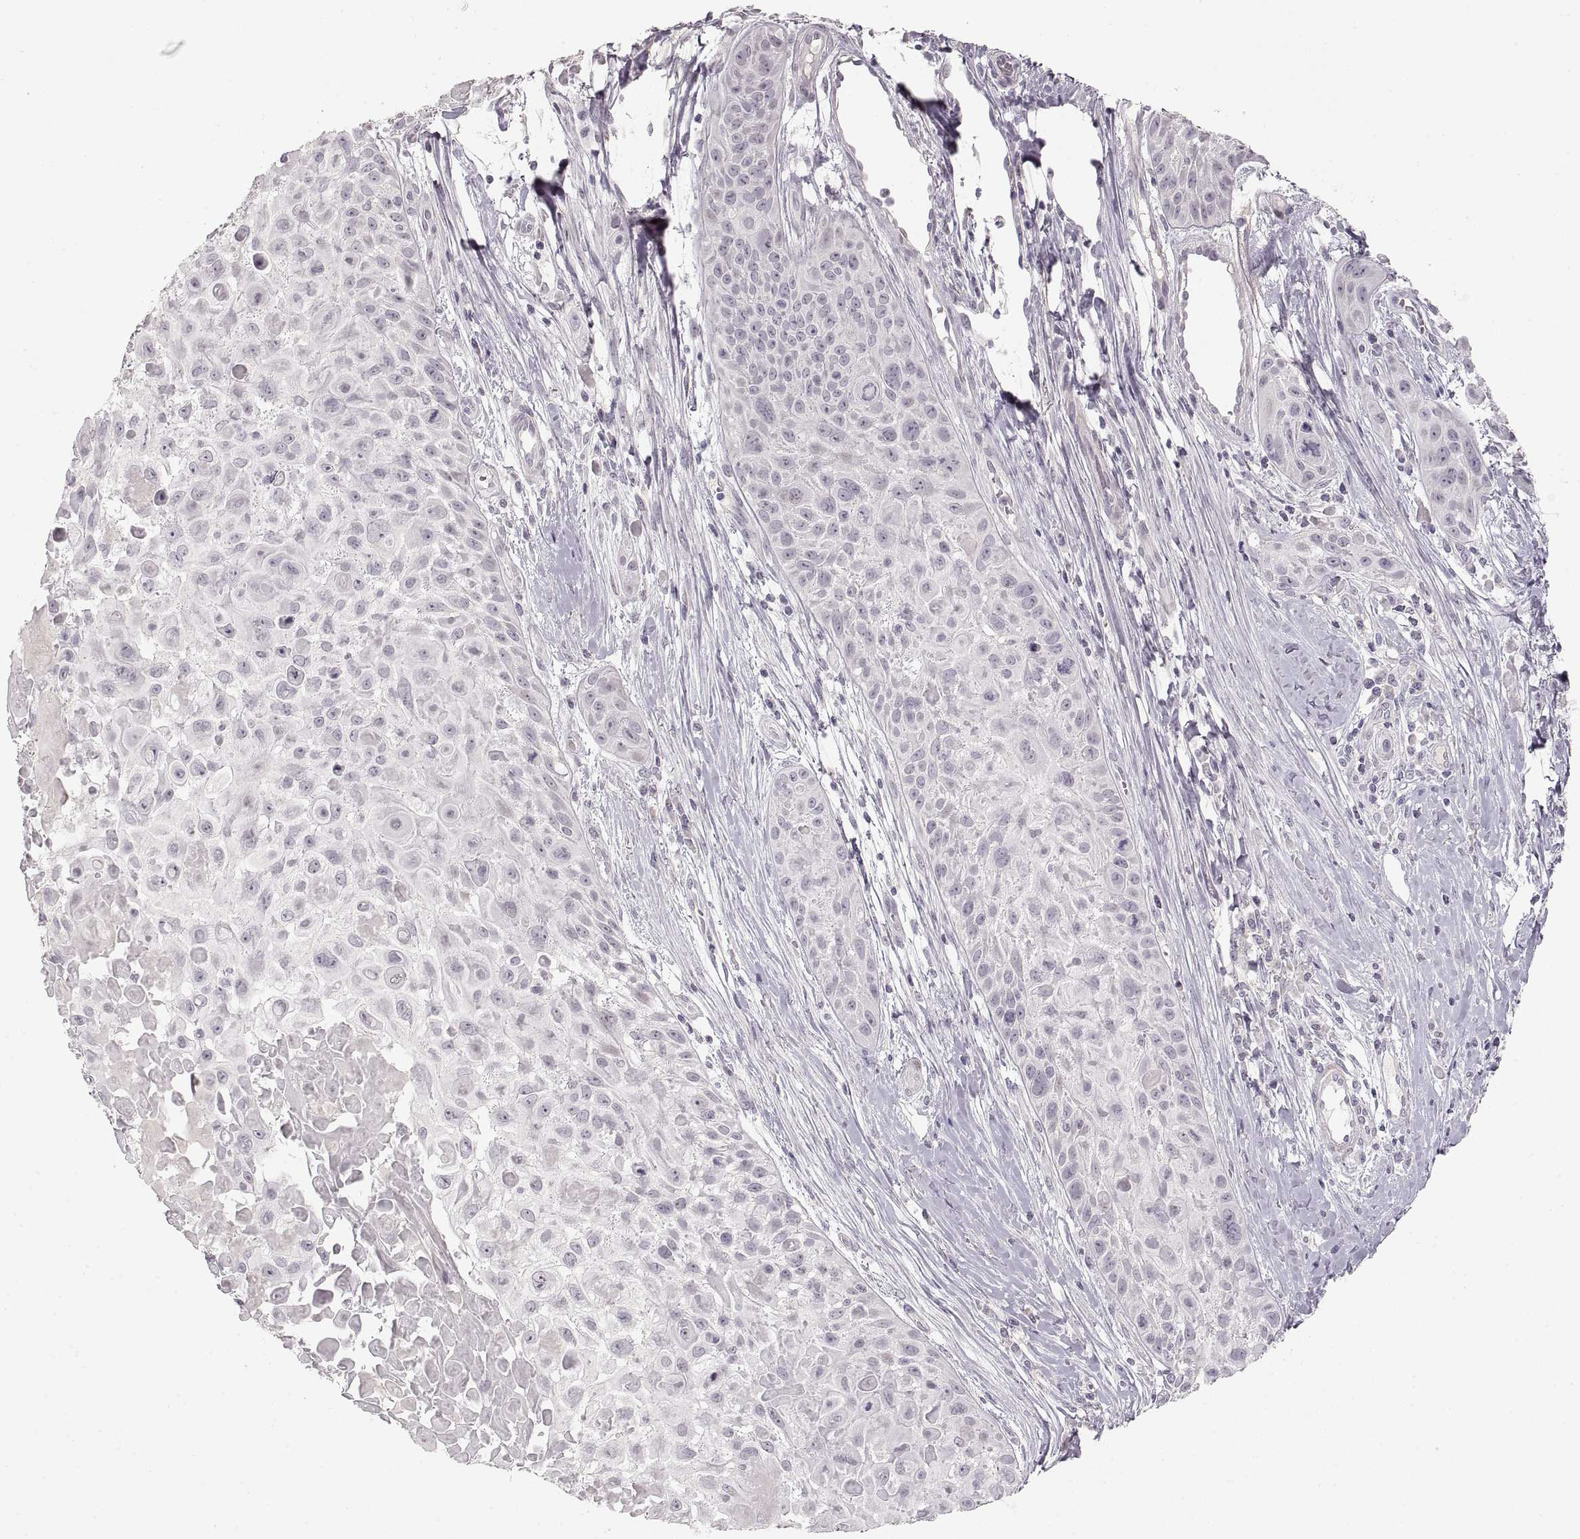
{"staining": {"intensity": "negative", "quantity": "none", "location": "none"}, "tissue": "skin cancer", "cell_type": "Tumor cells", "image_type": "cancer", "snomed": [{"axis": "morphology", "description": "Squamous cell carcinoma, NOS"}, {"axis": "topography", "description": "Skin"}, {"axis": "topography", "description": "Anal"}], "caption": "Immunohistochemistry (IHC) image of human skin squamous cell carcinoma stained for a protein (brown), which reveals no staining in tumor cells.", "gene": "PCSK2", "patient": {"sex": "female", "age": 75}}